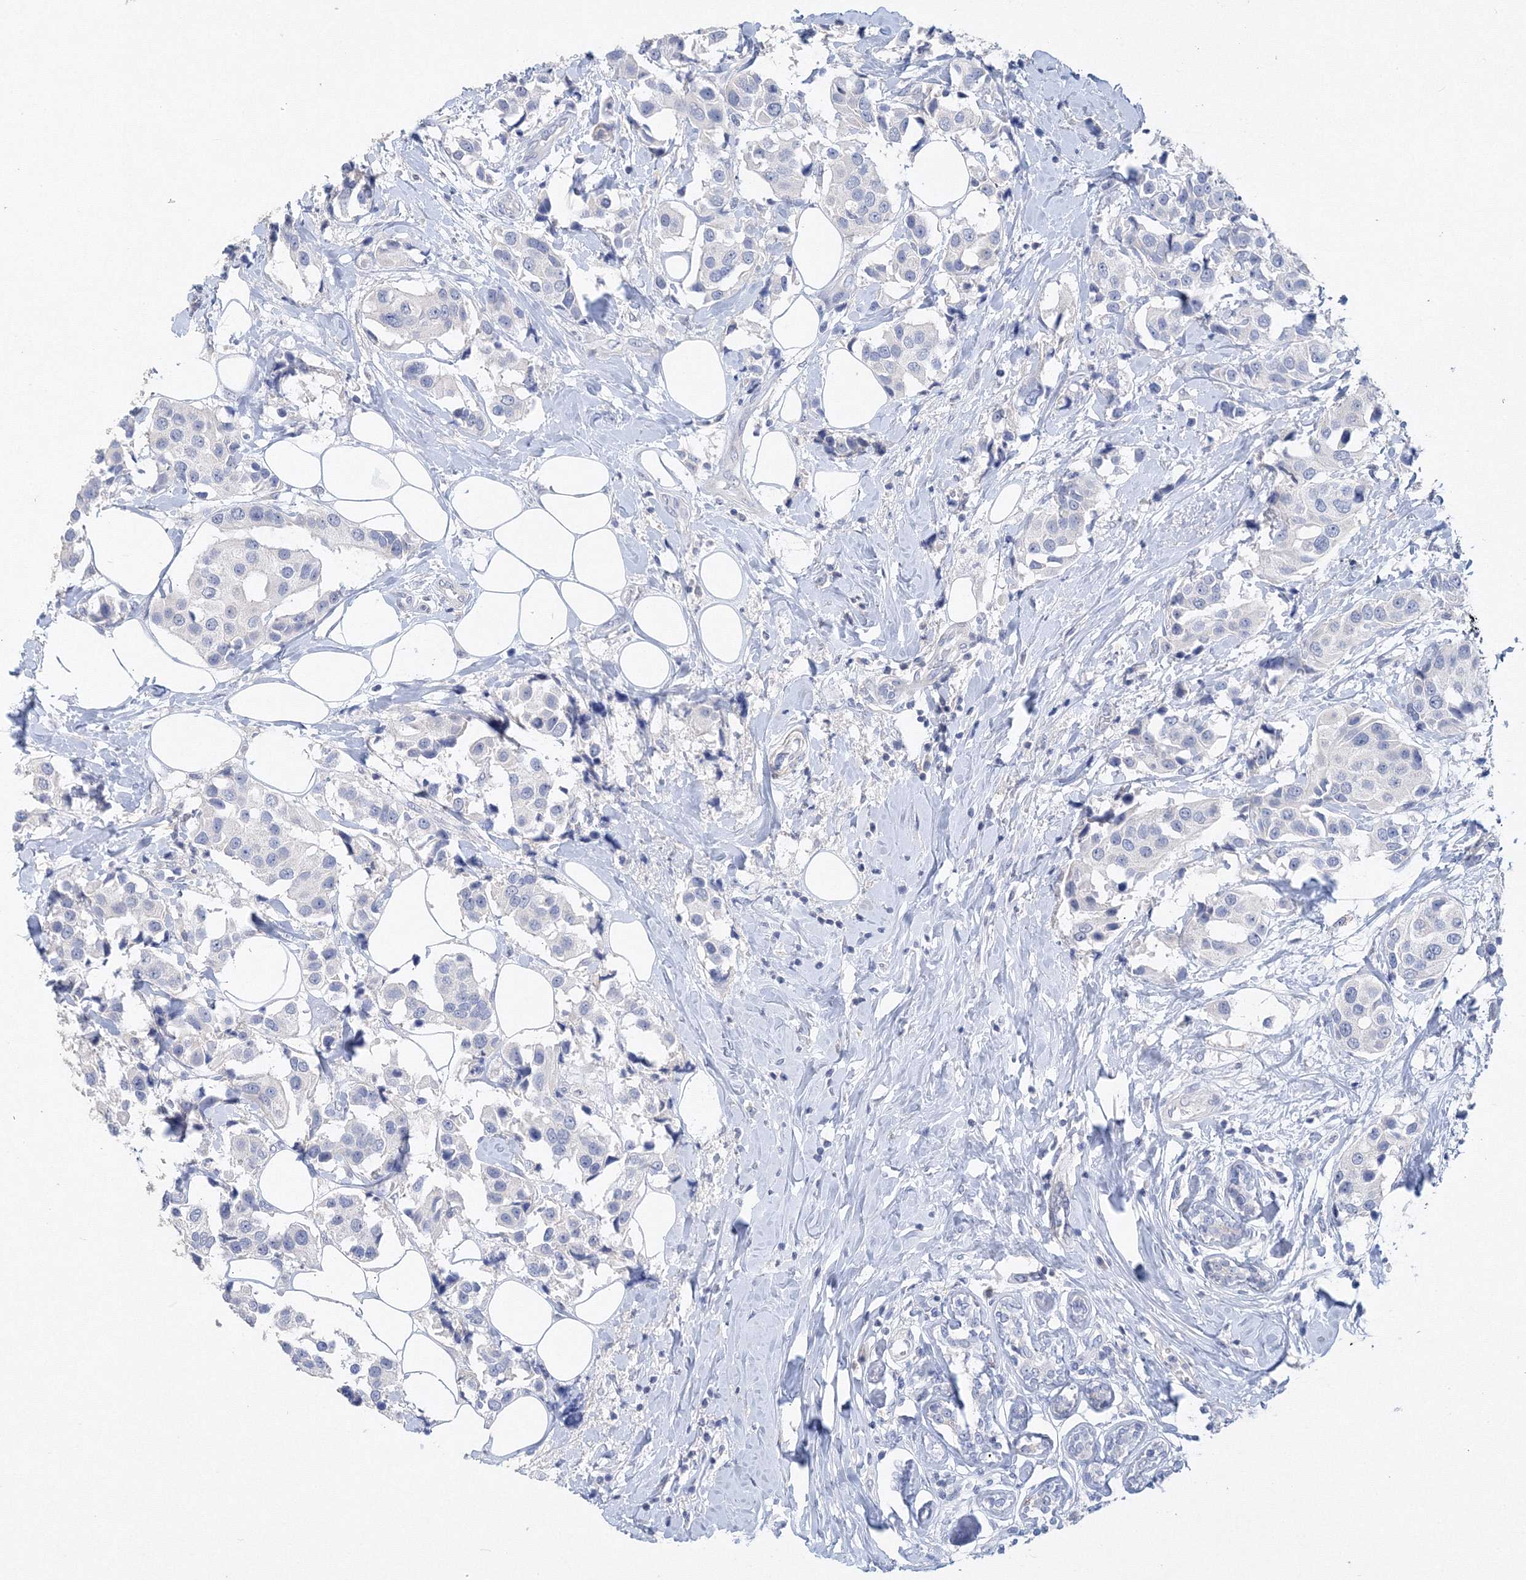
{"staining": {"intensity": "negative", "quantity": "none", "location": "none"}, "tissue": "breast cancer", "cell_type": "Tumor cells", "image_type": "cancer", "snomed": [{"axis": "morphology", "description": "Normal tissue, NOS"}, {"axis": "morphology", "description": "Duct carcinoma"}, {"axis": "topography", "description": "Breast"}], "caption": "Breast cancer was stained to show a protein in brown. There is no significant positivity in tumor cells. The staining was performed using DAB (3,3'-diaminobenzidine) to visualize the protein expression in brown, while the nuclei were stained in blue with hematoxylin (Magnification: 20x).", "gene": "OSBPL6", "patient": {"sex": "female", "age": 39}}